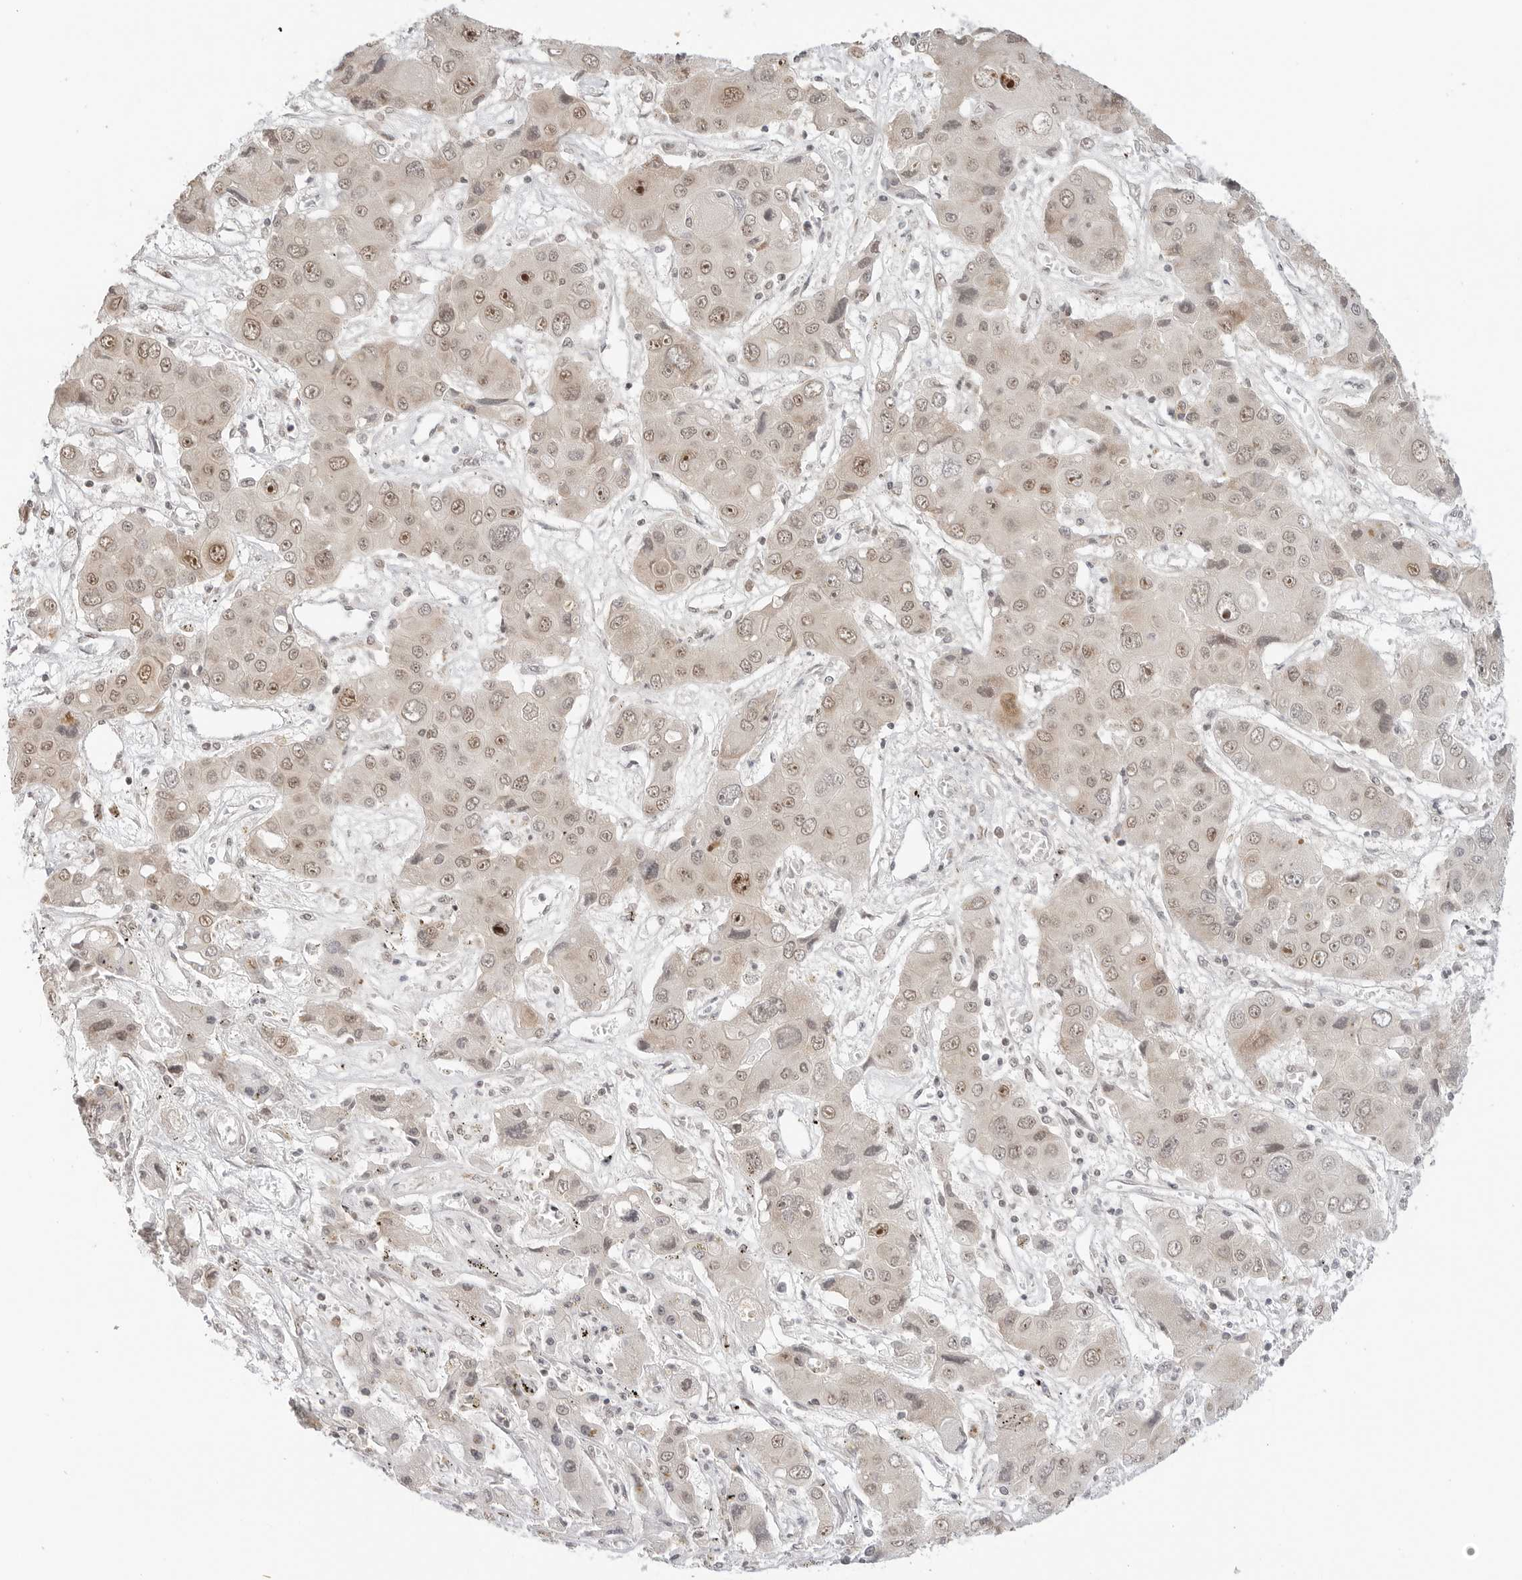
{"staining": {"intensity": "moderate", "quantity": "25%-75%", "location": "nuclear"}, "tissue": "liver cancer", "cell_type": "Tumor cells", "image_type": "cancer", "snomed": [{"axis": "morphology", "description": "Cholangiocarcinoma"}, {"axis": "topography", "description": "Liver"}], "caption": "A medium amount of moderate nuclear staining is identified in about 25%-75% of tumor cells in liver cholangiocarcinoma tissue. (Brightfield microscopy of DAB IHC at high magnification).", "gene": "METAP1", "patient": {"sex": "male", "age": 67}}